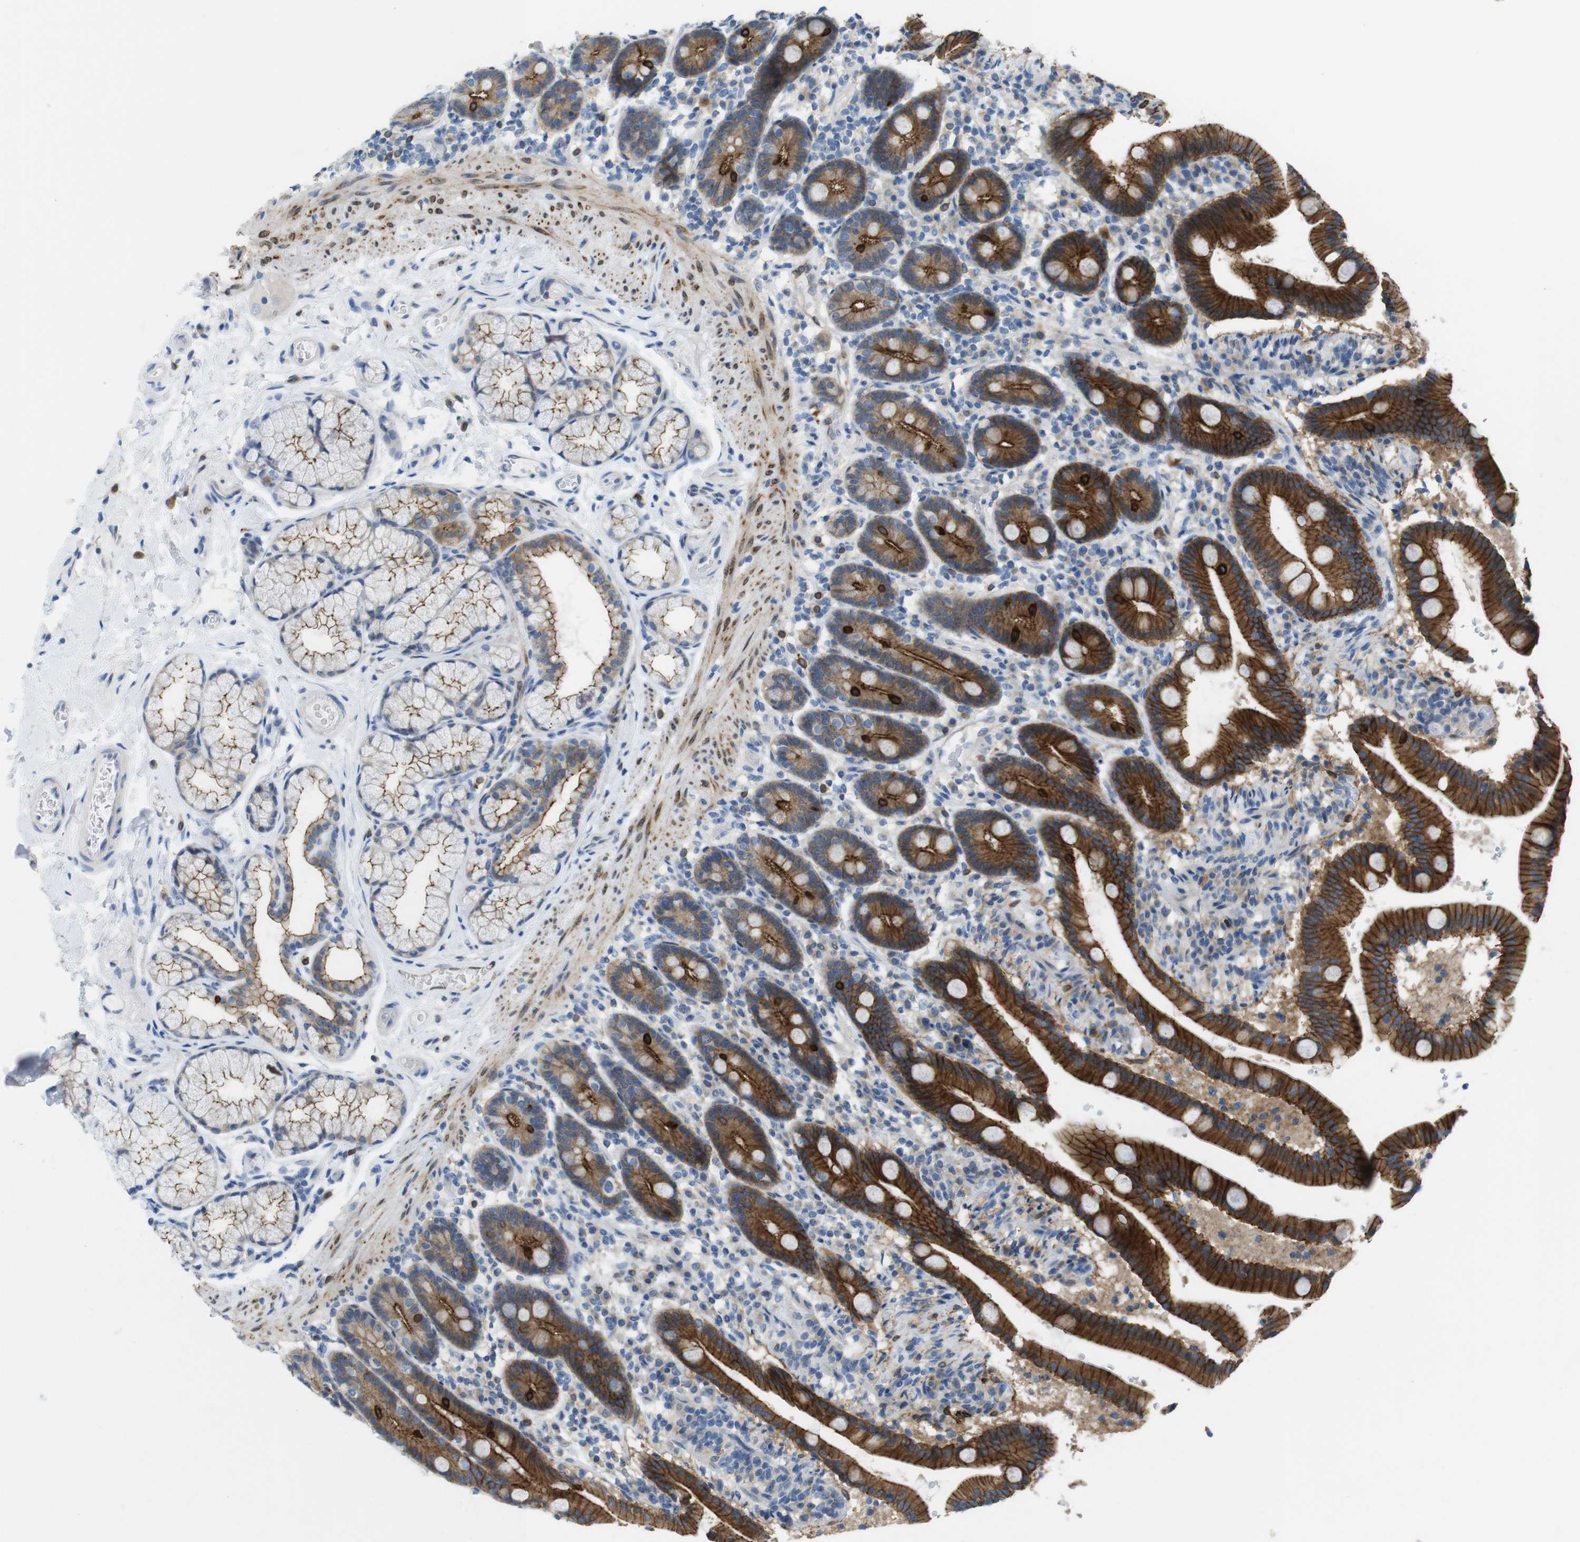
{"staining": {"intensity": "strong", "quantity": ">75%", "location": "cytoplasmic/membranous"}, "tissue": "duodenum", "cell_type": "Glandular cells", "image_type": "normal", "snomed": [{"axis": "morphology", "description": "Normal tissue, NOS"}, {"axis": "topography", "description": "Duodenum"}], "caption": "Glandular cells exhibit strong cytoplasmic/membranous staining in about >75% of cells in benign duodenum.", "gene": "TJP3", "patient": {"sex": "male", "age": 54}}